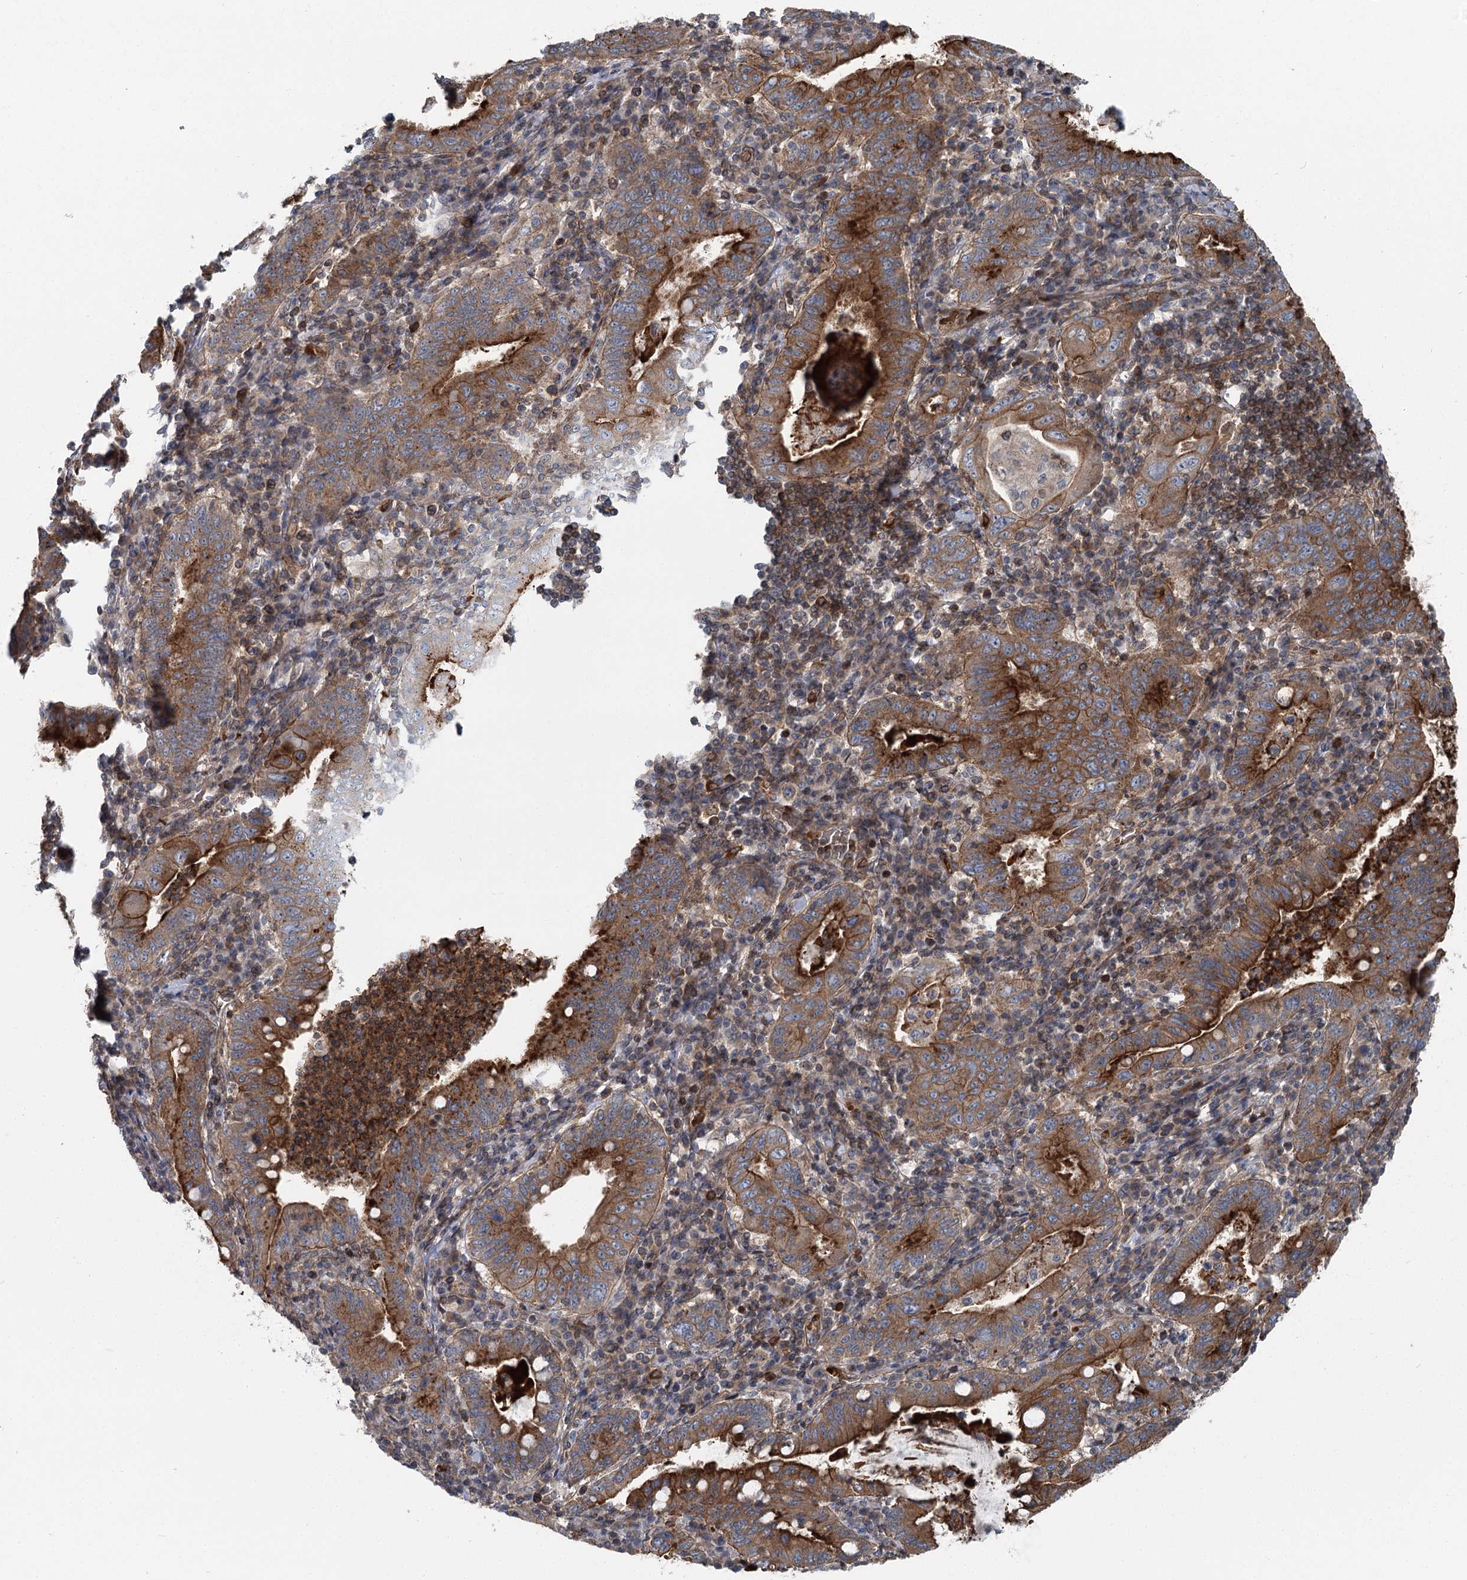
{"staining": {"intensity": "strong", "quantity": ">75%", "location": "cytoplasmic/membranous"}, "tissue": "stomach cancer", "cell_type": "Tumor cells", "image_type": "cancer", "snomed": [{"axis": "morphology", "description": "Normal tissue, NOS"}, {"axis": "morphology", "description": "Adenocarcinoma, NOS"}, {"axis": "topography", "description": "Esophagus"}, {"axis": "topography", "description": "Stomach, upper"}, {"axis": "topography", "description": "Peripheral nerve tissue"}], "caption": "Brown immunohistochemical staining in stomach adenocarcinoma shows strong cytoplasmic/membranous staining in about >75% of tumor cells. Ihc stains the protein of interest in brown and the nuclei are stained blue.", "gene": "IQSEC1", "patient": {"sex": "male", "age": 62}}